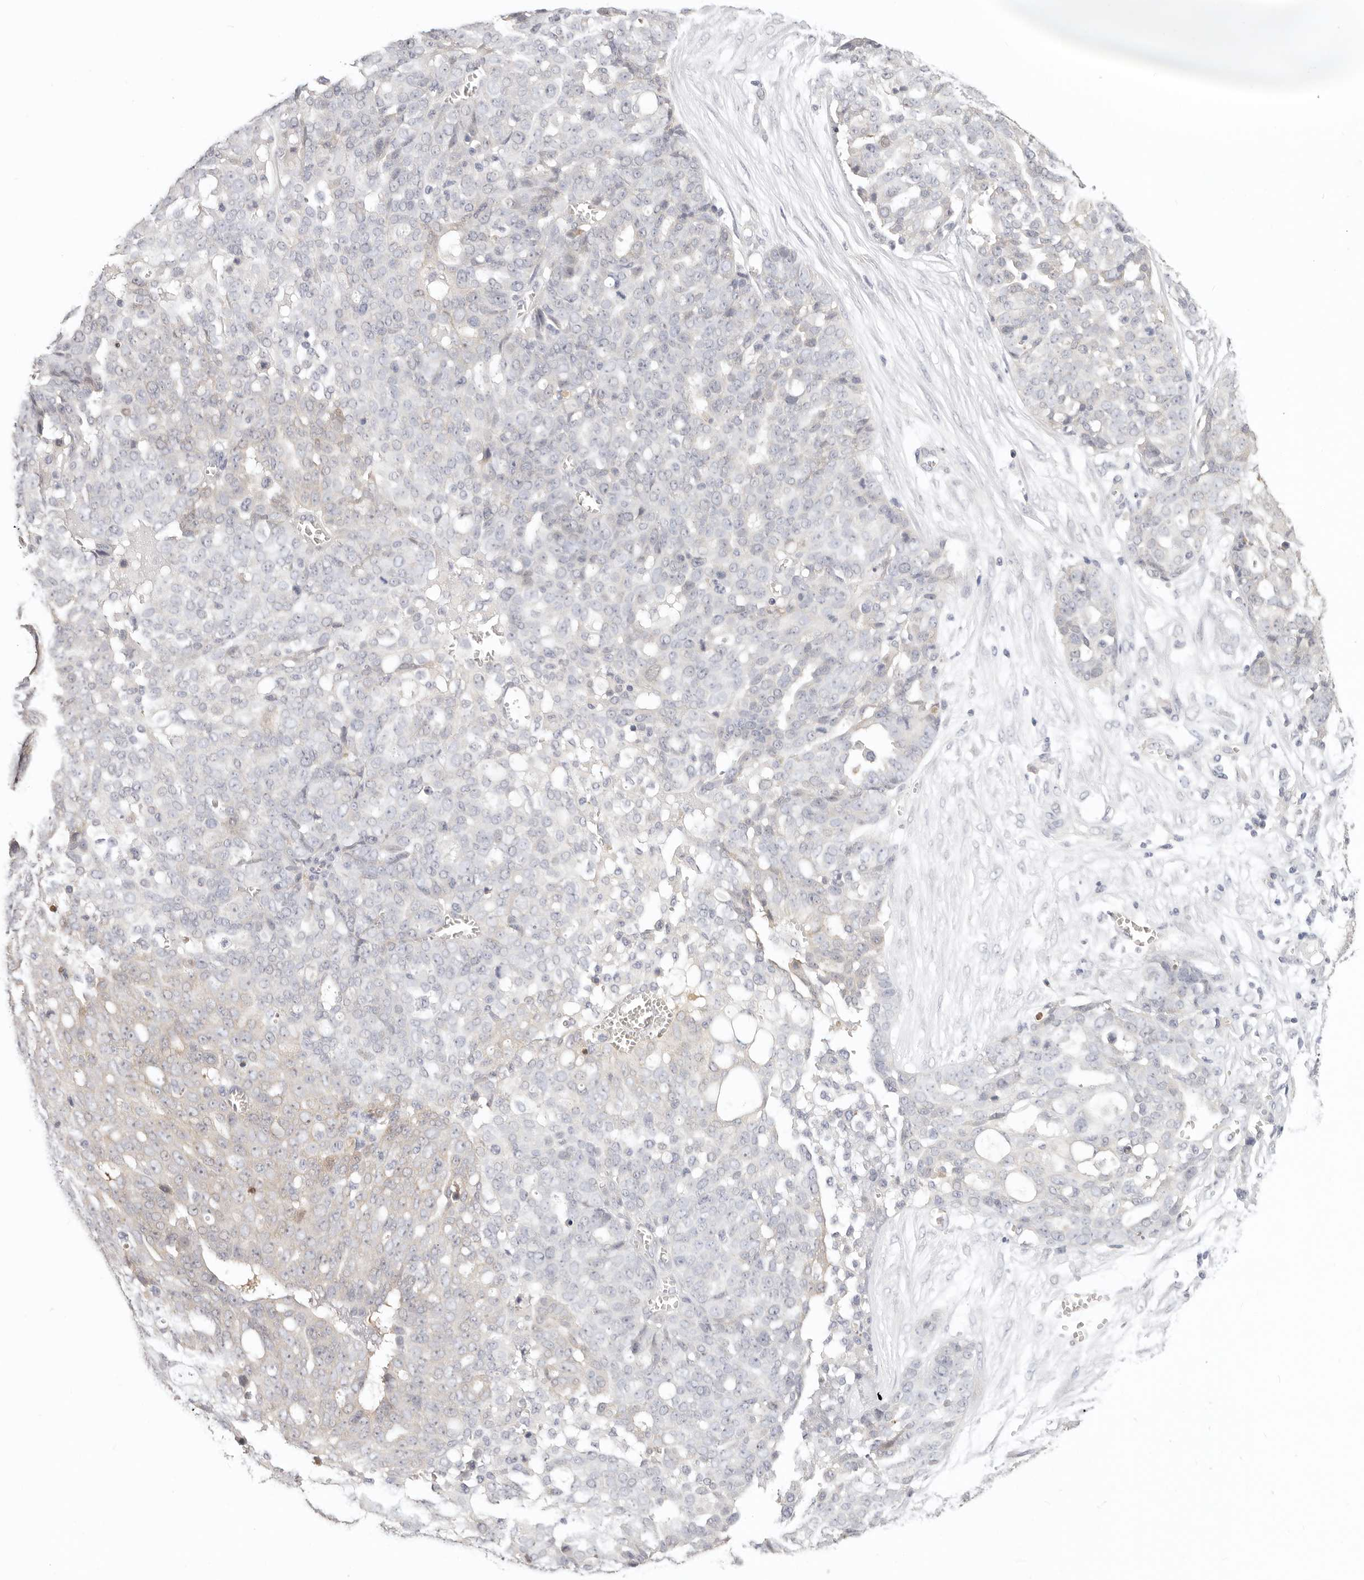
{"staining": {"intensity": "negative", "quantity": "none", "location": "none"}, "tissue": "ovarian cancer", "cell_type": "Tumor cells", "image_type": "cancer", "snomed": [{"axis": "morphology", "description": "Cystadenocarcinoma, serous, NOS"}, {"axis": "topography", "description": "Soft tissue"}, {"axis": "topography", "description": "Ovary"}], "caption": "This photomicrograph is of serous cystadenocarcinoma (ovarian) stained with immunohistochemistry (IHC) to label a protein in brown with the nuclei are counter-stained blue. There is no expression in tumor cells.", "gene": "GGPS1", "patient": {"sex": "female", "age": 57}}